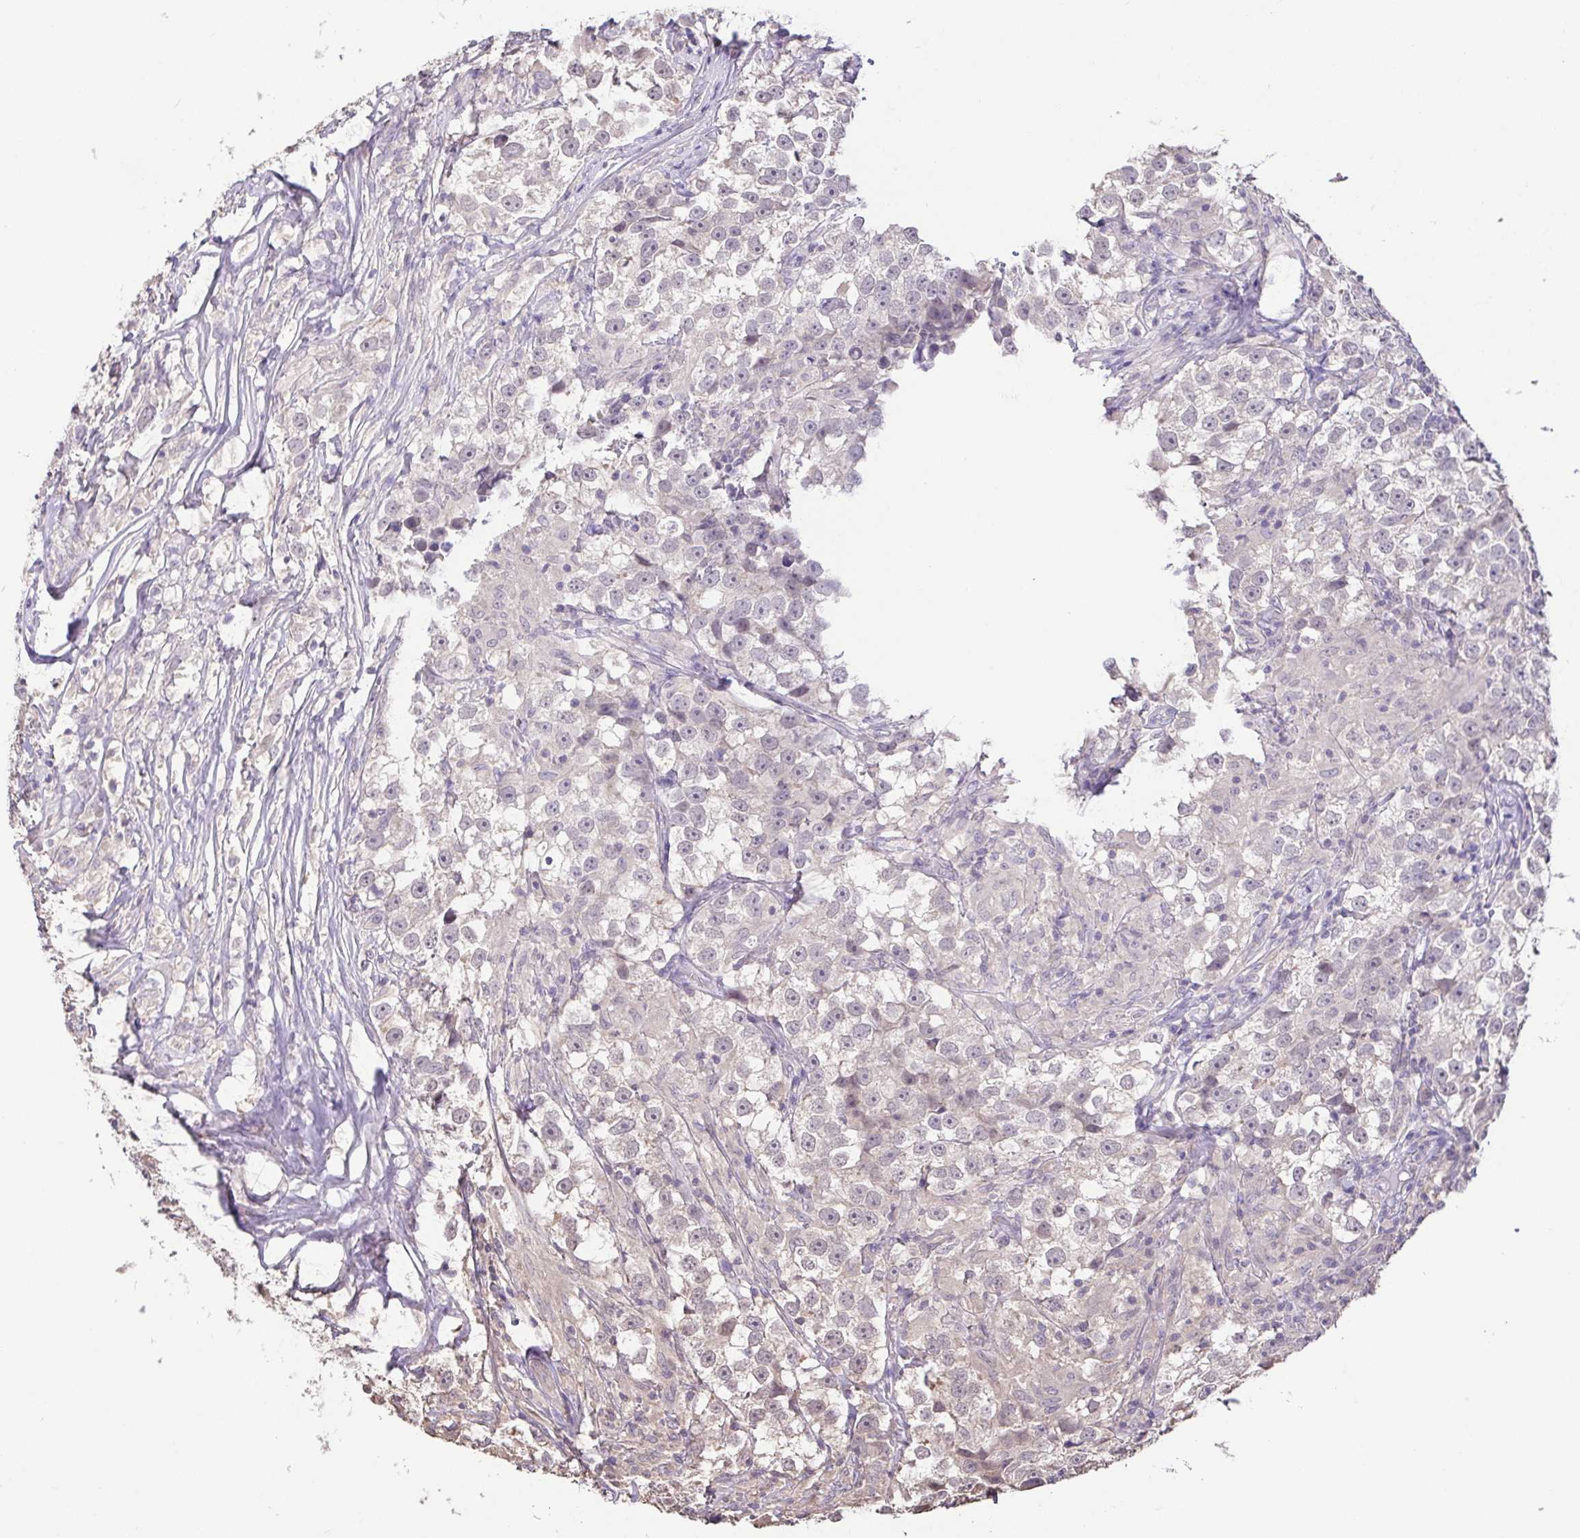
{"staining": {"intensity": "negative", "quantity": "none", "location": "none"}, "tissue": "testis cancer", "cell_type": "Tumor cells", "image_type": "cancer", "snomed": [{"axis": "morphology", "description": "Seminoma, NOS"}, {"axis": "topography", "description": "Testis"}], "caption": "IHC of seminoma (testis) exhibits no staining in tumor cells.", "gene": "ACTRT2", "patient": {"sex": "male", "age": 46}}